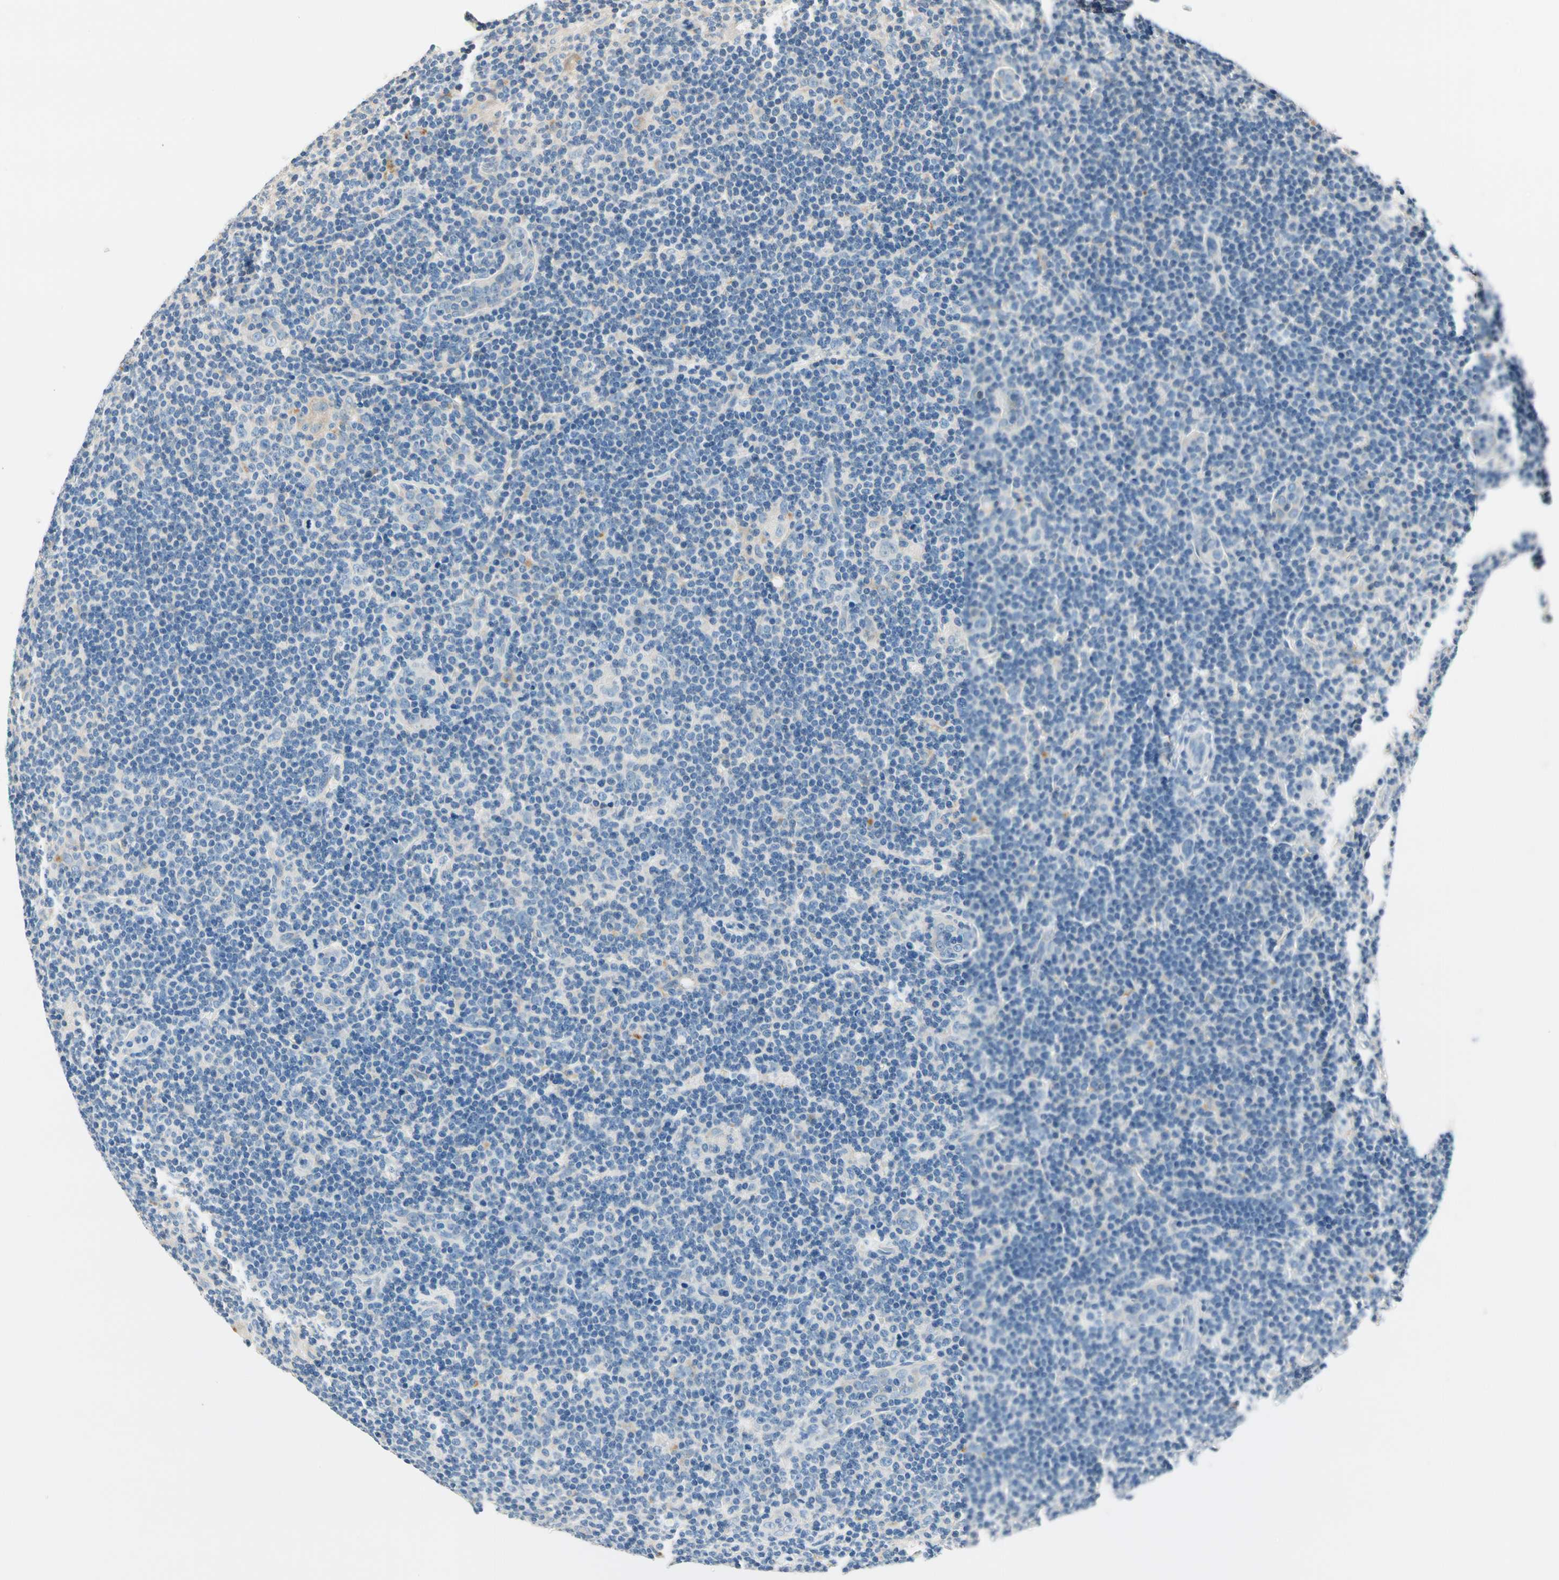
{"staining": {"intensity": "weak", "quantity": "25%-75%", "location": "cytoplasmic/membranous"}, "tissue": "lymphoma", "cell_type": "Tumor cells", "image_type": "cancer", "snomed": [{"axis": "morphology", "description": "Hodgkin's disease, NOS"}, {"axis": "topography", "description": "Lymph node"}], "caption": "Human Hodgkin's disease stained with a protein marker demonstrates weak staining in tumor cells.", "gene": "TGFBR3", "patient": {"sex": "female", "age": 57}}